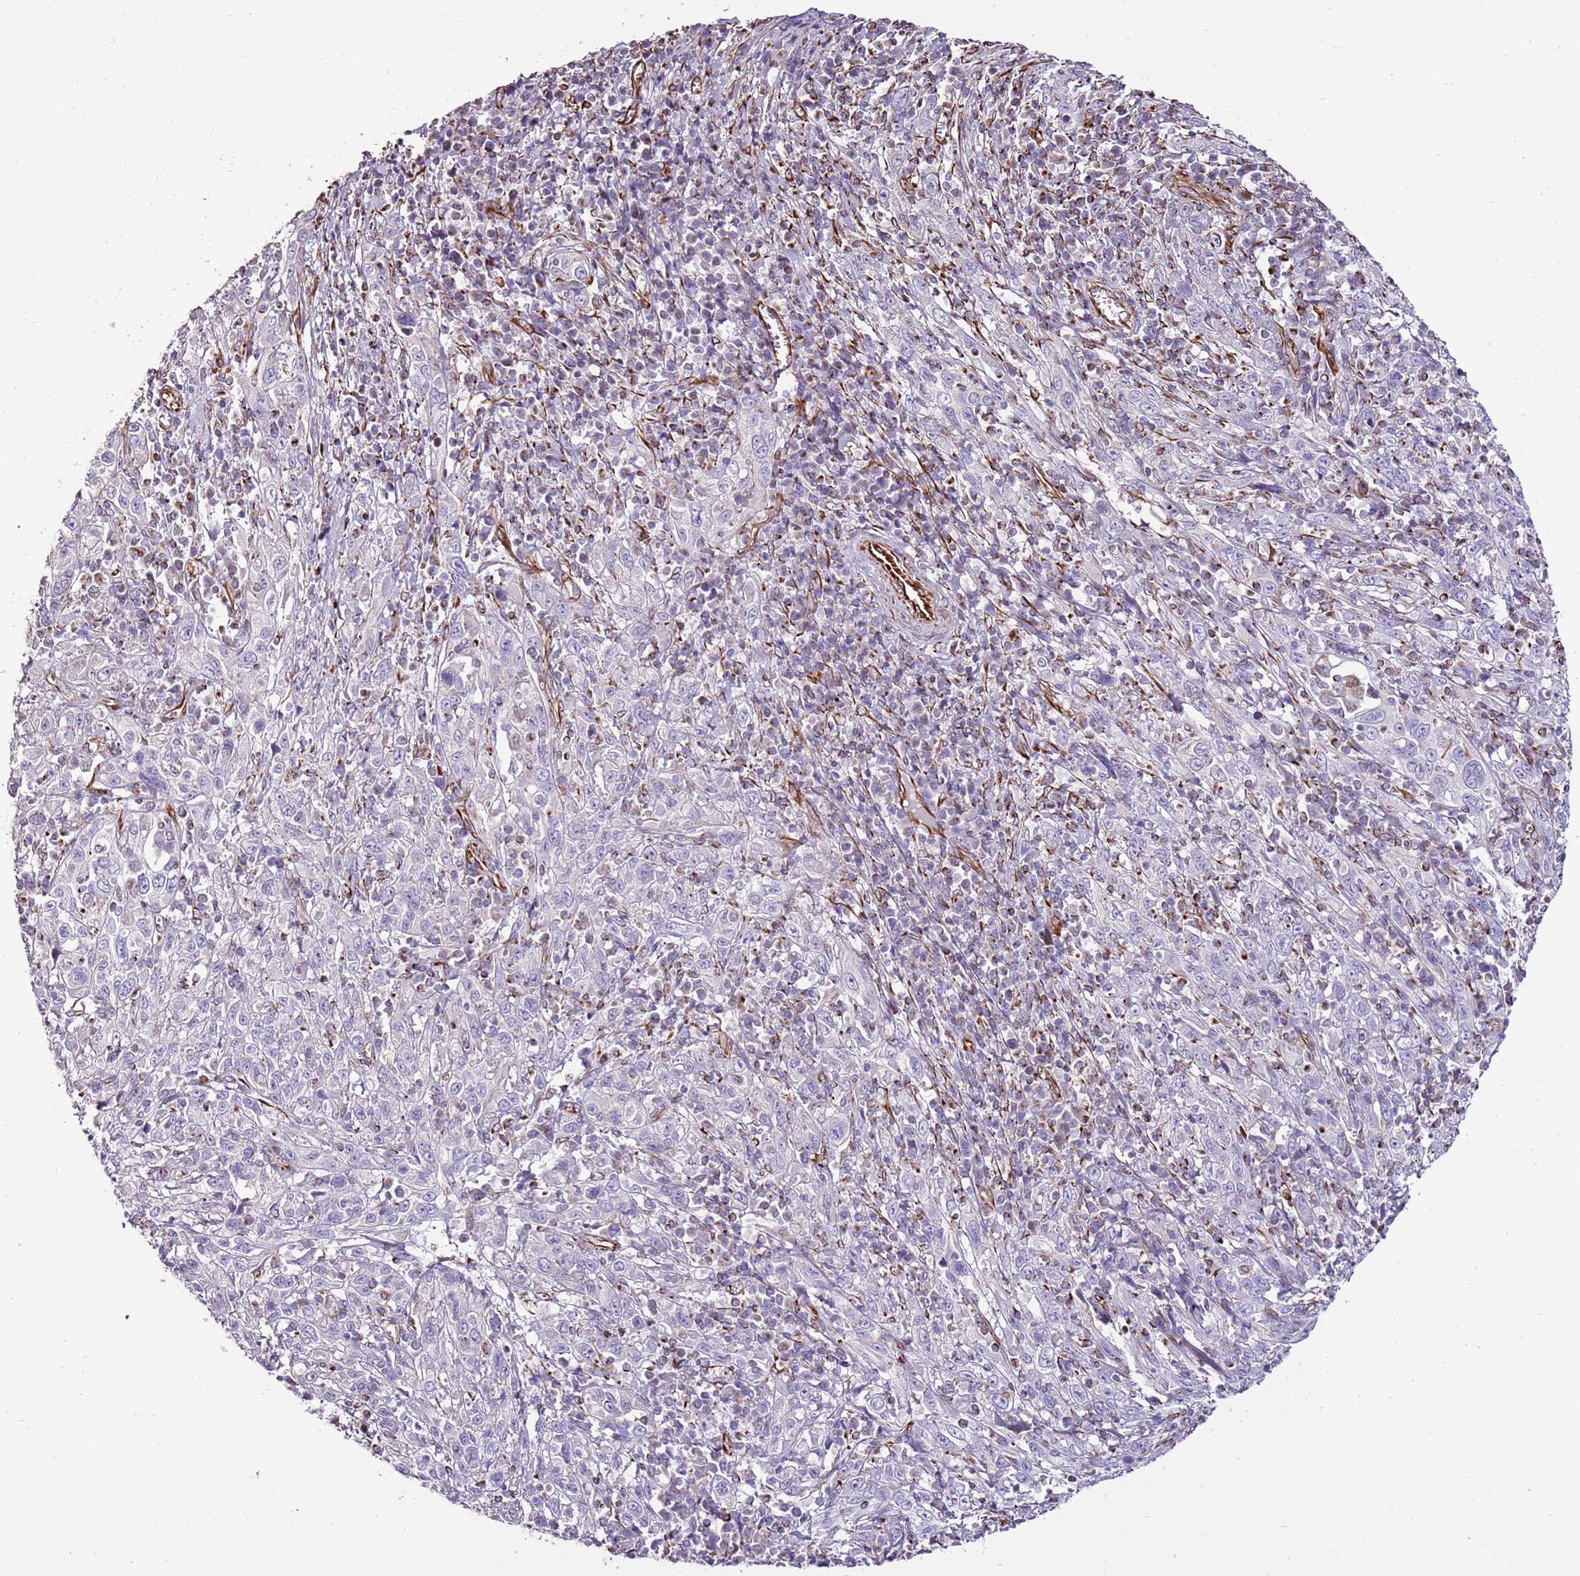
{"staining": {"intensity": "negative", "quantity": "none", "location": "none"}, "tissue": "cervical cancer", "cell_type": "Tumor cells", "image_type": "cancer", "snomed": [{"axis": "morphology", "description": "Squamous cell carcinoma, NOS"}, {"axis": "topography", "description": "Cervix"}], "caption": "Tumor cells show no significant positivity in cervical cancer (squamous cell carcinoma).", "gene": "ZNF786", "patient": {"sex": "female", "age": 46}}